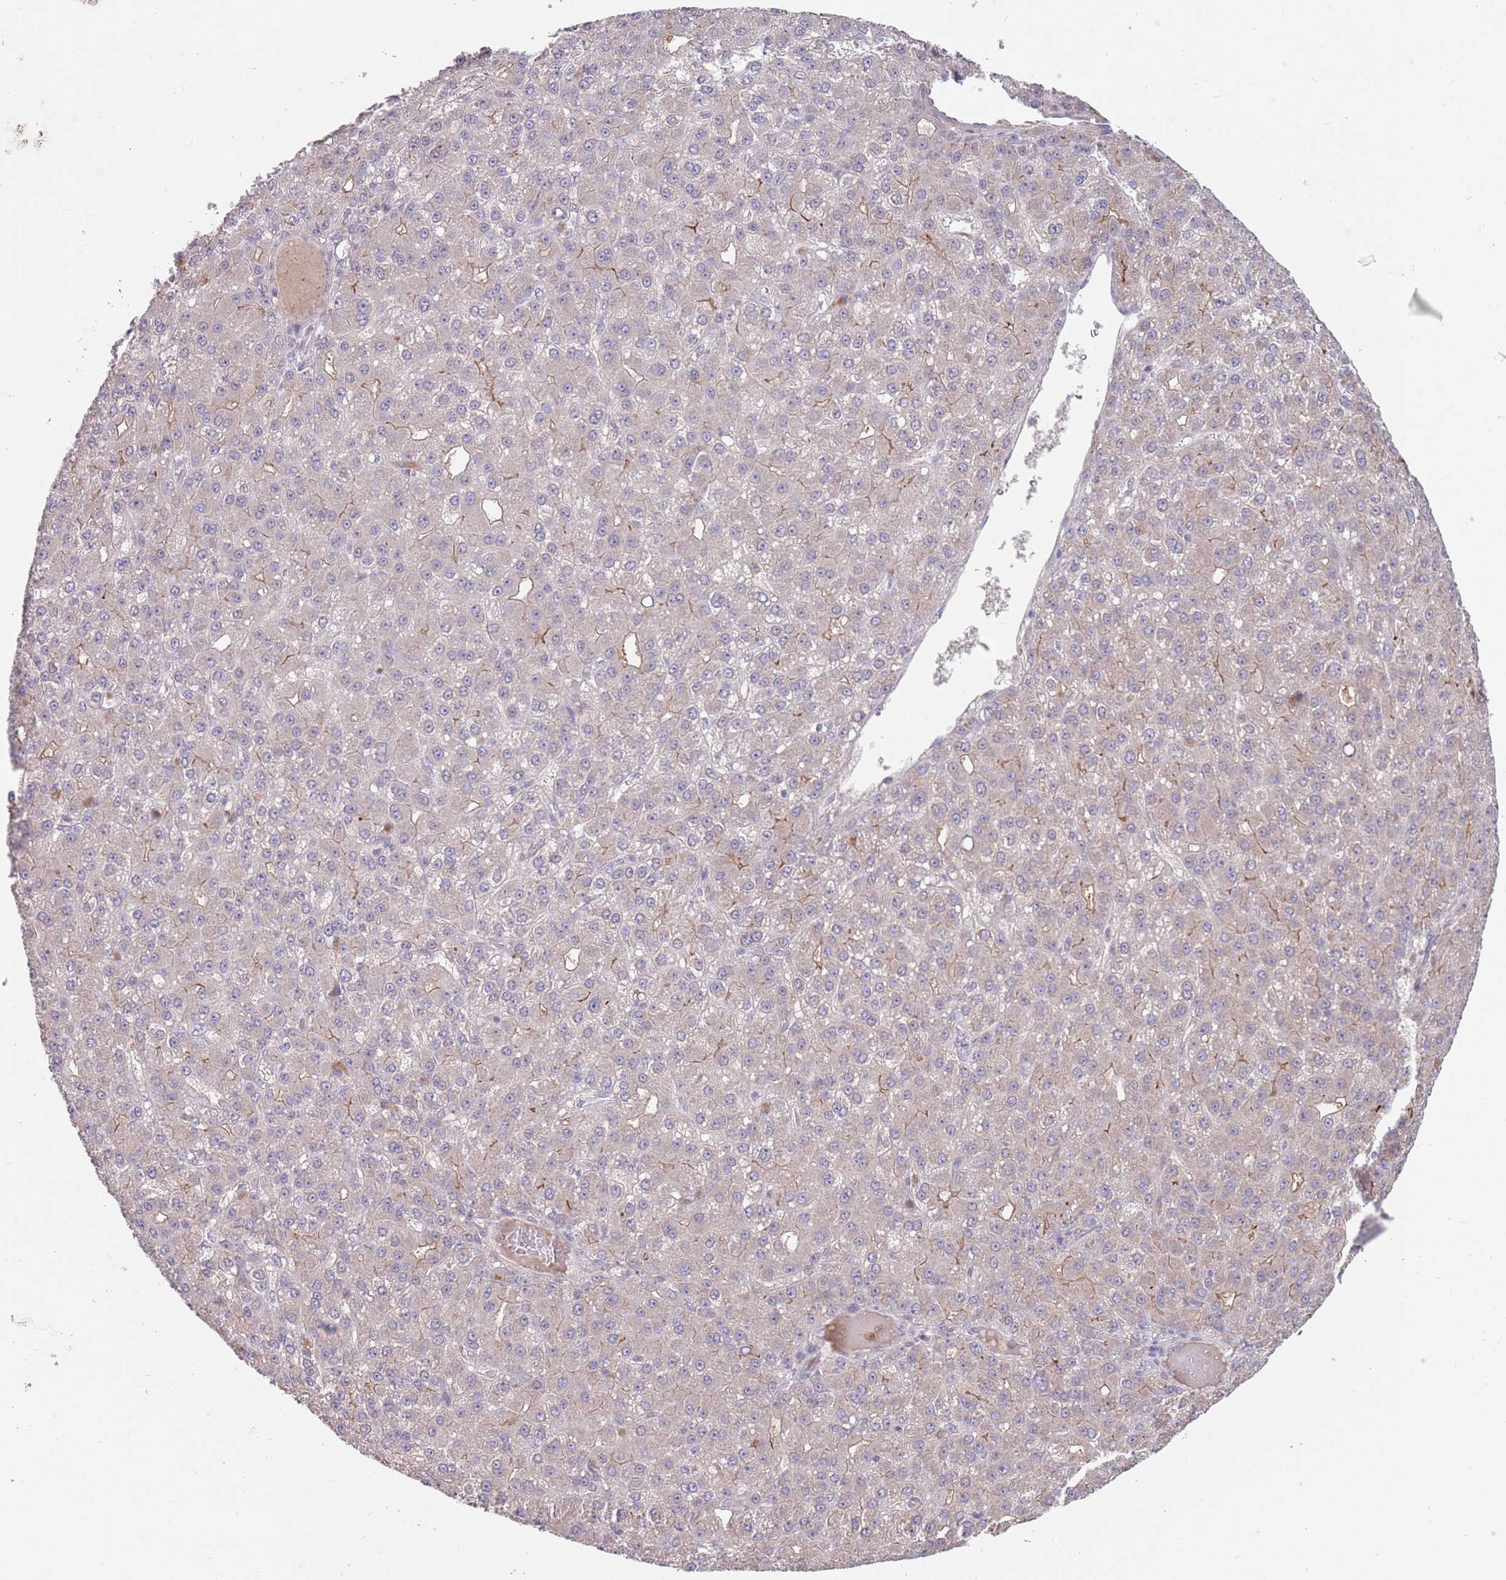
{"staining": {"intensity": "moderate", "quantity": "<25%", "location": "cytoplasmic/membranous"}, "tissue": "liver cancer", "cell_type": "Tumor cells", "image_type": "cancer", "snomed": [{"axis": "morphology", "description": "Carcinoma, Hepatocellular, NOS"}, {"axis": "topography", "description": "Liver"}], "caption": "IHC (DAB (3,3'-diaminobenzidine)) staining of liver hepatocellular carcinoma shows moderate cytoplasmic/membranous protein staining in about <25% of tumor cells.", "gene": "MEI1", "patient": {"sex": "male", "age": 67}}